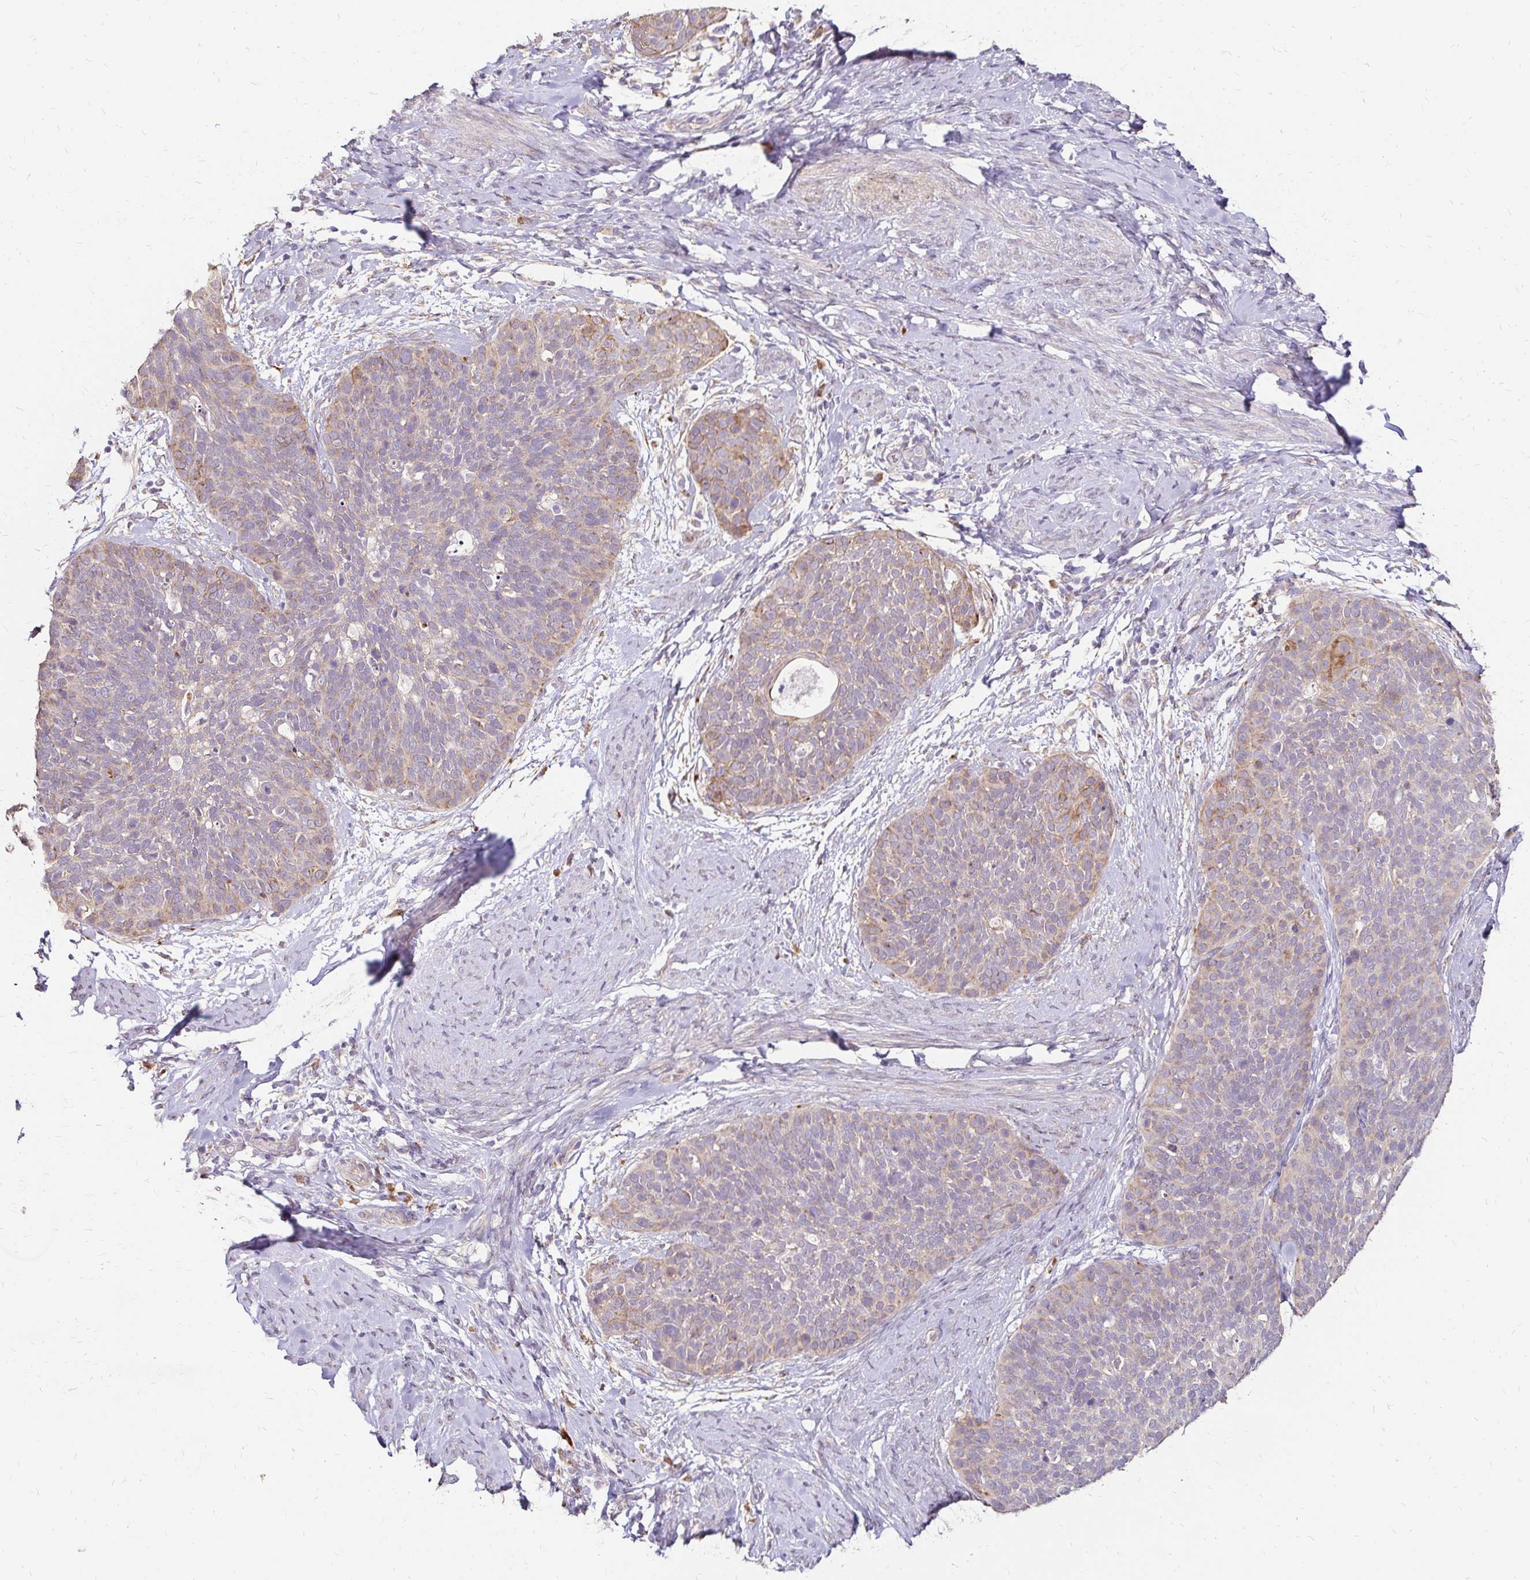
{"staining": {"intensity": "weak", "quantity": ">75%", "location": "cytoplasmic/membranous"}, "tissue": "cervical cancer", "cell_type": "Tumor cells", "image_type": "cancer", "snomed": [{"axis": "morphology", "description": "Squamous cell carcinoma, NOS"}, {"axis": "topography", "description": "Cervix"}], "caption": "A brown stain highlights weak cytoplasmic/membranous staining of a protein in human cervical cancer (squamous cell carcinoma) tumor cells.", "gene": "PRIMA1", "patient": {"sex": "female", "age": 69}}